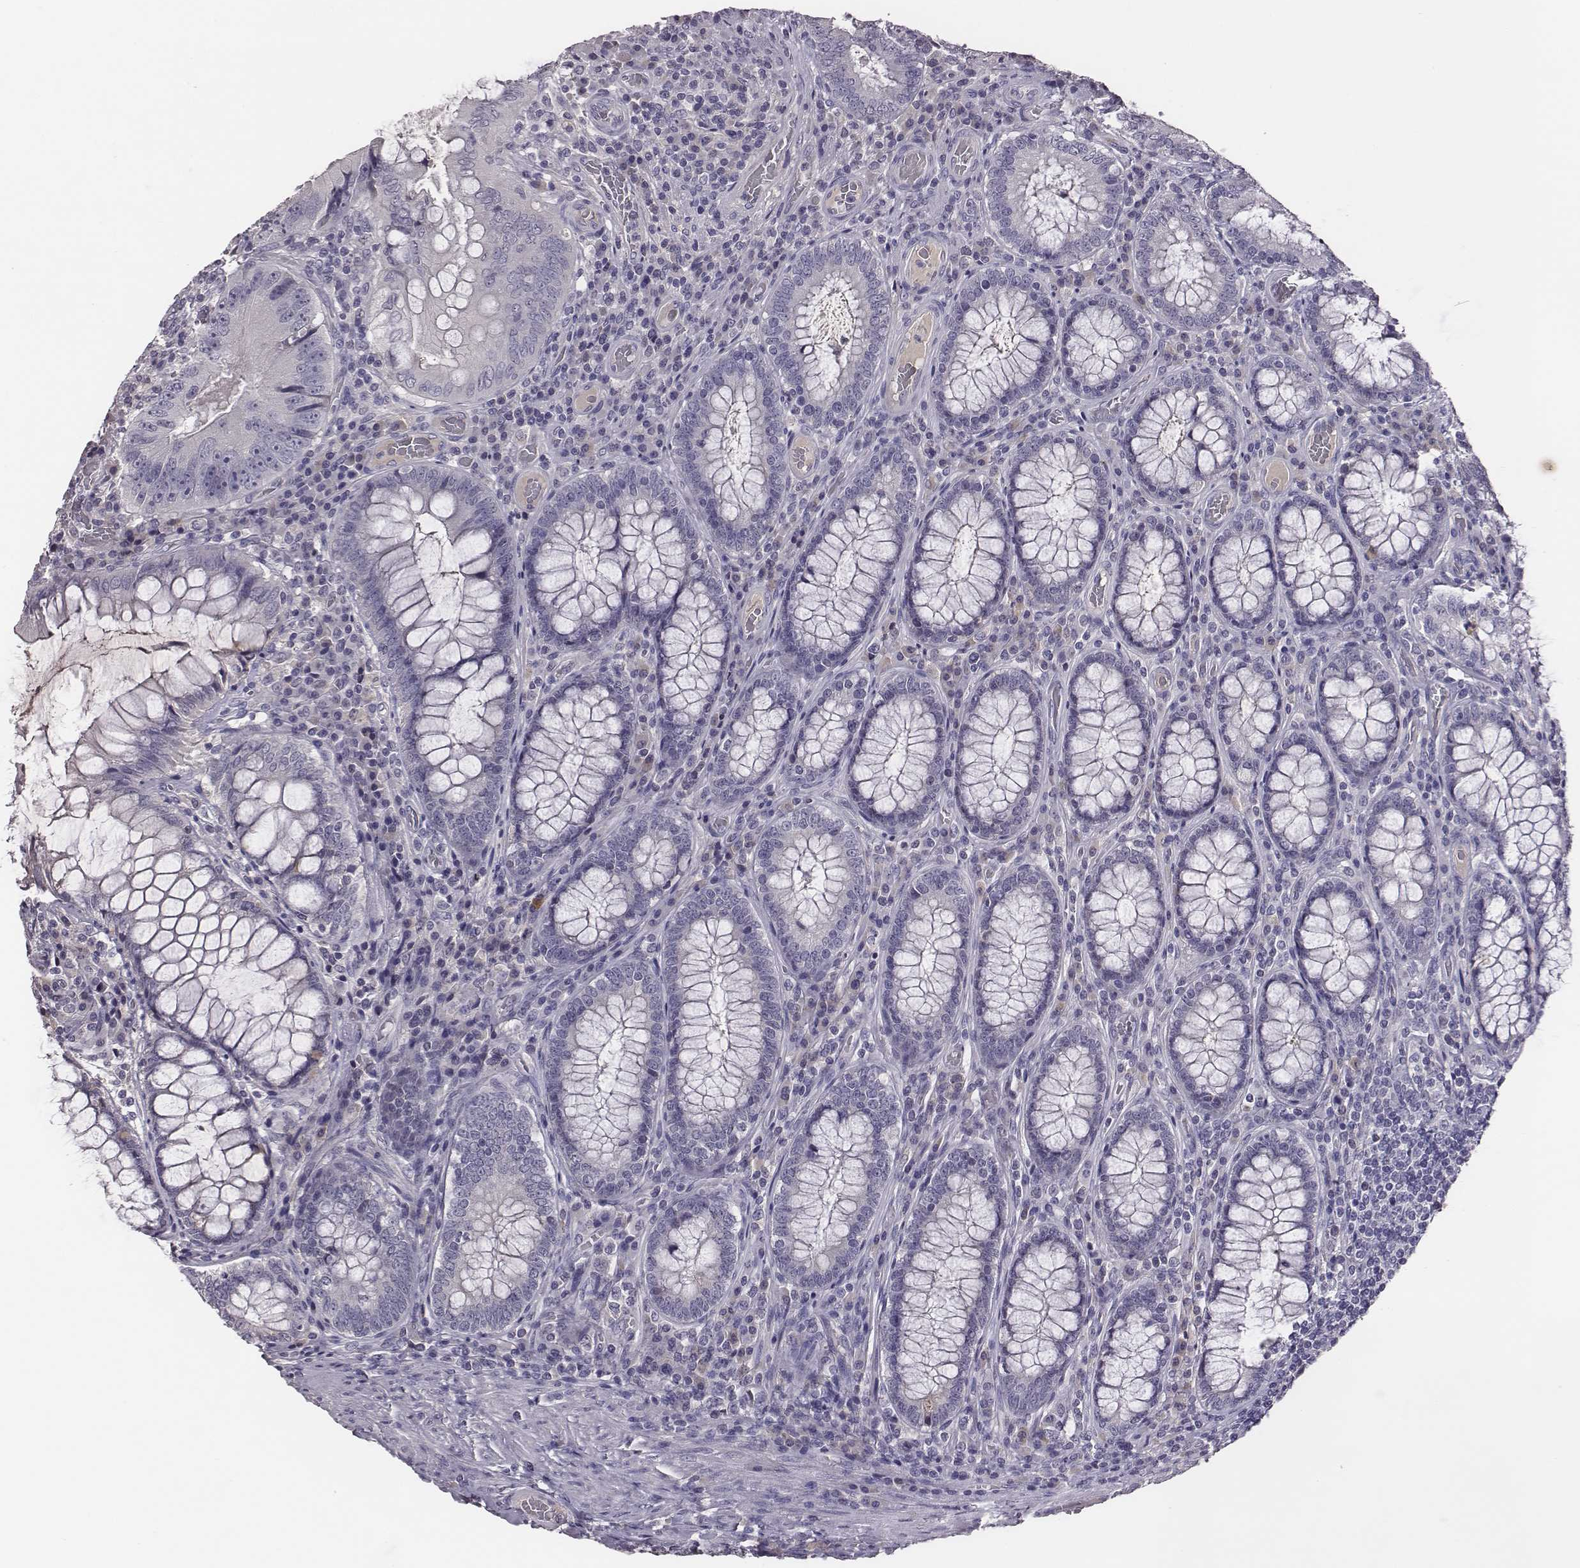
{"staining": {"intensity": "negative", "quantity": "none", "location": "none"}, "tissue": "colorectal cancer", "cell_type": "Tumor cells", "image_type": "cancer", "snomed": [{"axis": "morphology", "description": "Adenocarcinoma, NOS"}, {"axis": "topography", "description": "Colon"}], "caption": "This is an immunohistochemistry (IHC) micrograph of human colorectal adenocarcinoma. There is no staining in tumor cells.", "gene": "EN1", "patient": {"sex": "female", "age": 86}}